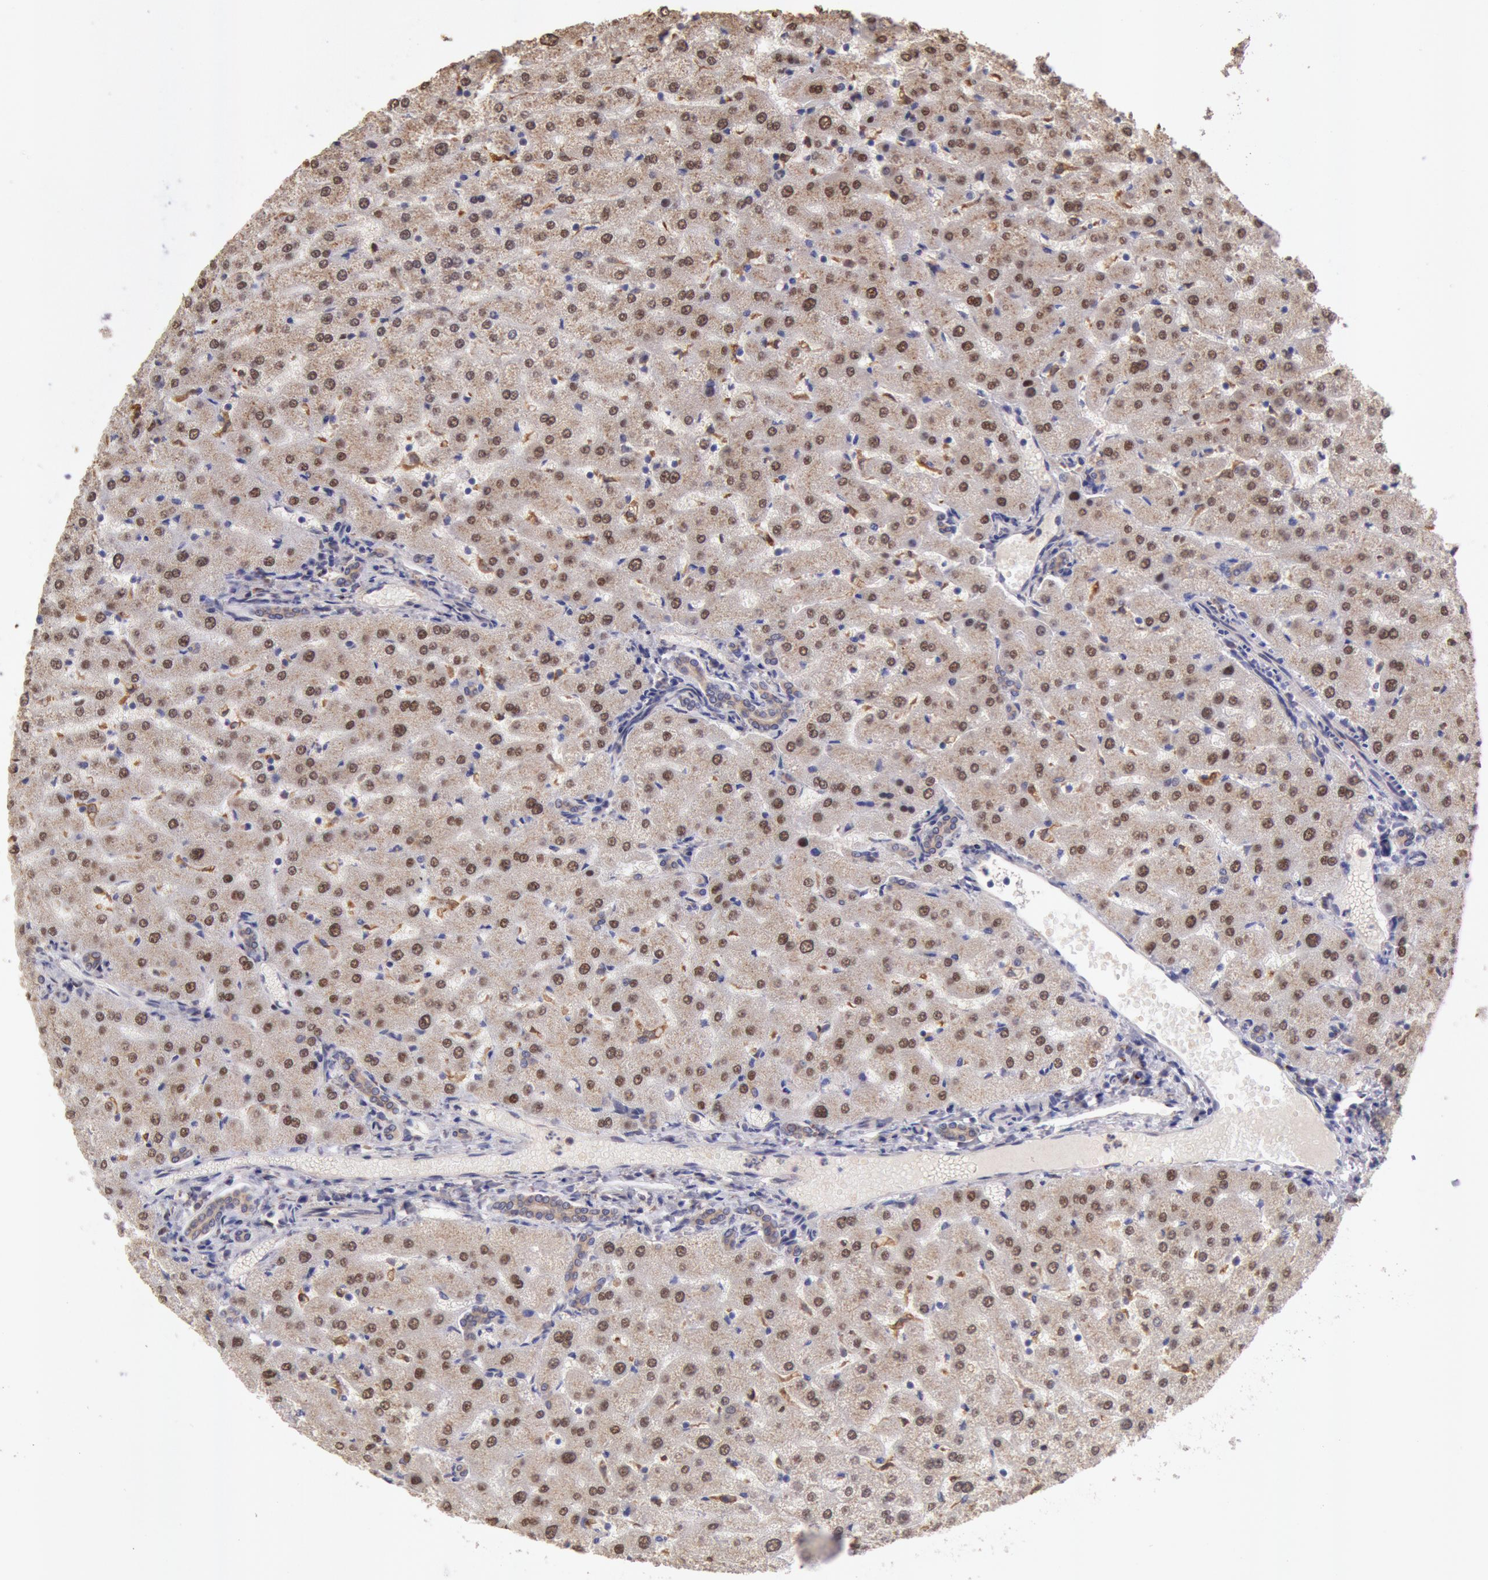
{"staining": {"intensity": "weak", "quantity": ">75%", "location": "cytoplasmic/membranous"}, "tissue": "liver", "cell_type": "Cholangiocytes", "image_type": "normal", "snomed": [{"axis": "morphology", "description": "Normal tissue, NOS"}, {"axis": "morphology", "description": "Fibrosis, NOS"}, {"axis": "topography", "description": "Liver"}], "caption": "A micrograph of human liver stained for a protein exhibits weak cytoplasmic/membranous brown staining in cholangiocytes. The staining is performed using DAB brown chromogen to label protein expression. The nuclei are counter-stained blue using hematoxylin.", "gene": "COMT", "patient": {"sex": "female", "age": 29}}